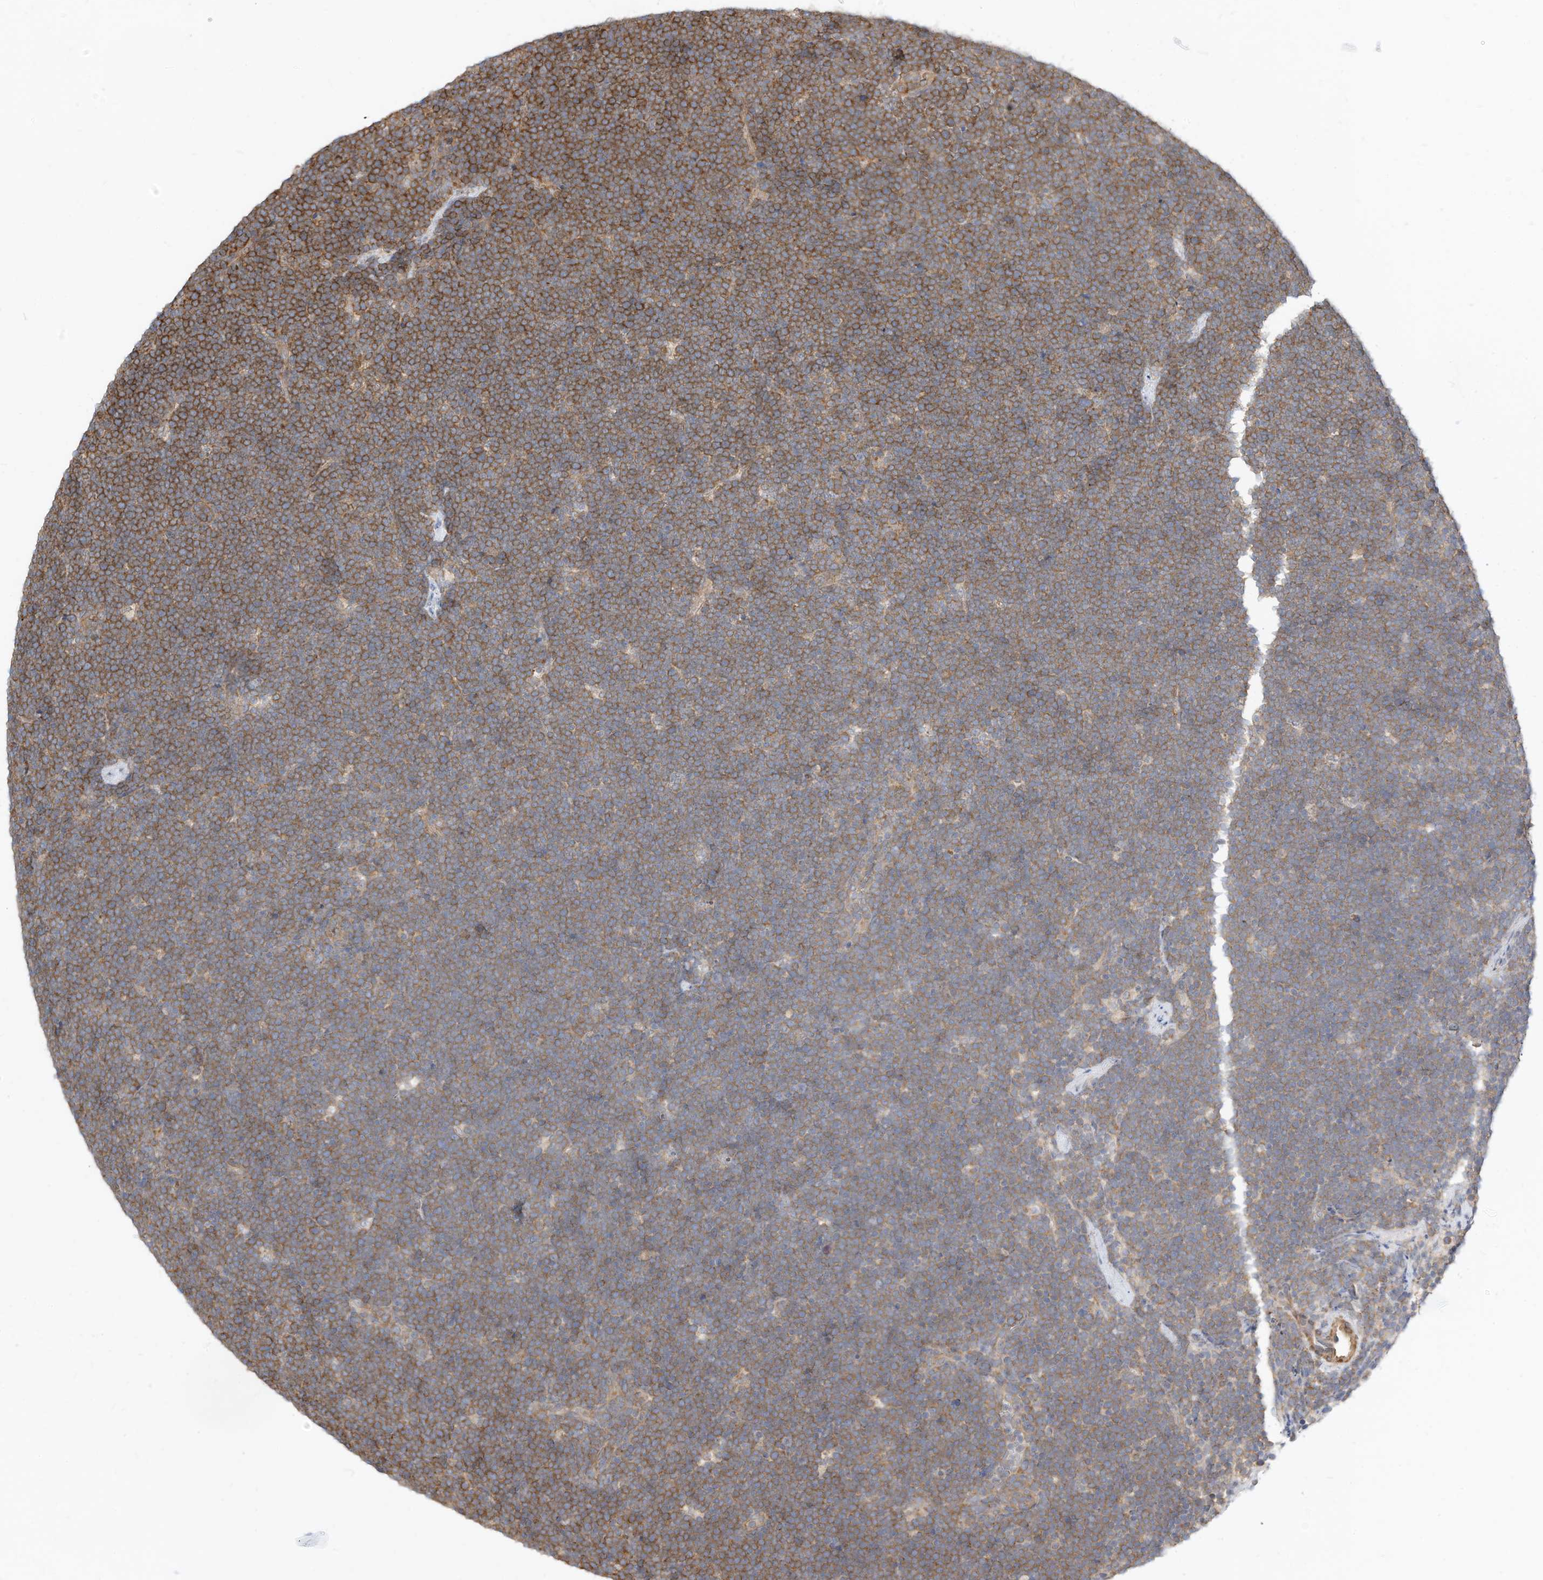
{"staining": {"intensity": "moderate", "quantity": ">75%", "location": "cytoplasmic/membranous"}, "tissue": "lymphoma", "cell_type": "Tumor cells", "image_type": "cancer", "snomed": [{"axis": "morphology", "description": "Malignant lymphoma, non-Hodgkin's type, High grade"}, {"axis": "topography", "description": "Lymph node"}], "caption": "An immunohistochemistry (IHC) image of neoplastic tissue is shown. Protein staining in brown shows moderate cytoplasmic/membranous positivity in lymphoma within tumor cells.", "gene": "OFD1", "patient": {"sex": "male", "age": 13}}